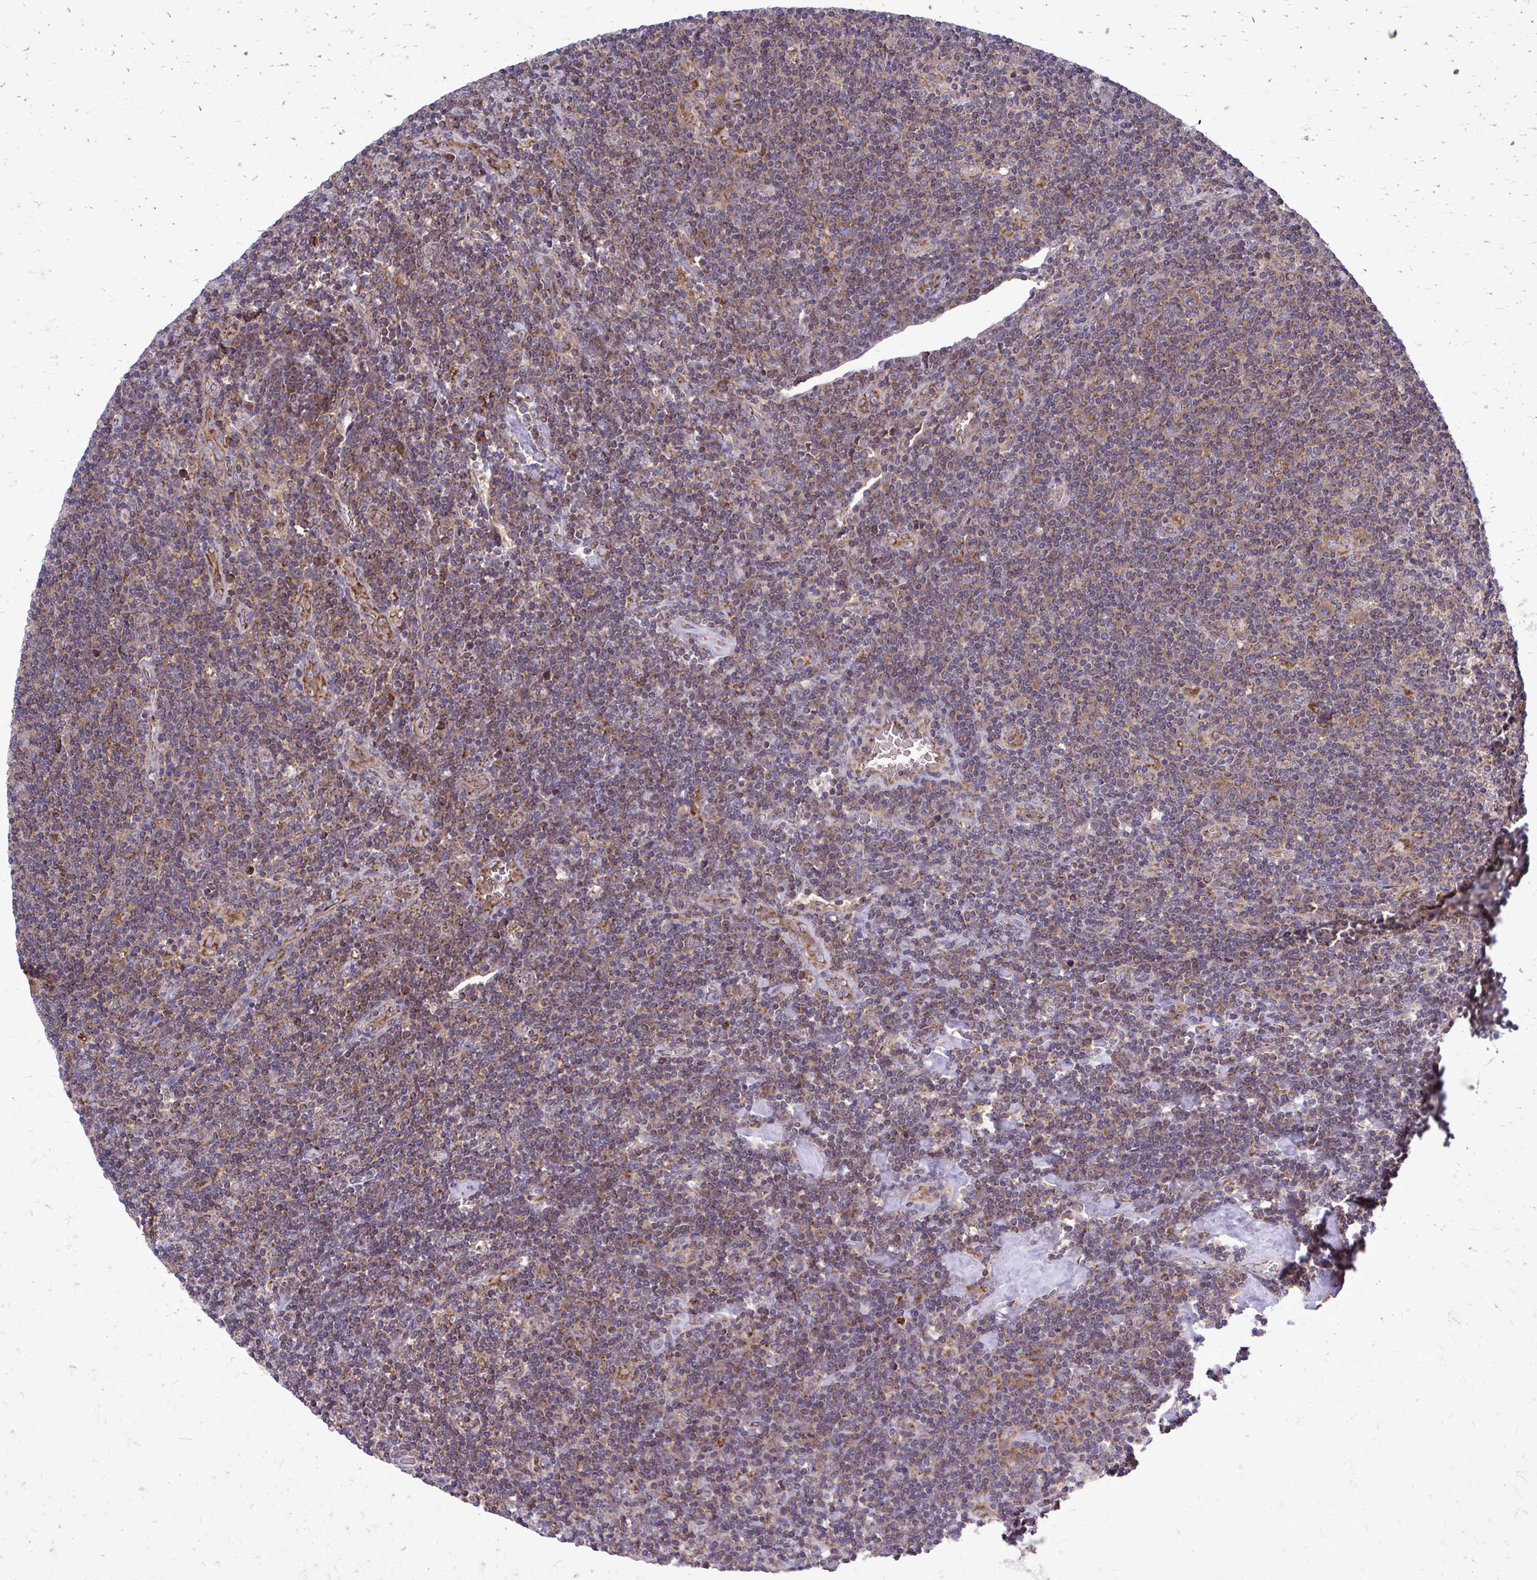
{"staining": {"intensity": "weak", "quantity": ">75%", "location": "cytoplasmic/membranous"}, "tissue": "lymphoma", "cell_type": "Tumor cells", "image_type": "cancer", "snomed": [{"axis": "morphology", "description": "Hodgkin's disease, NOS"}, {"axis": "topography", "description": "Lymph node"}], "caption": "This micrograph exhibits immunohistochemistry (IHC) staining of human lymphoma, with low weak cytoplasmic/membranous staining in approximately >75% of tumor cells.", "gene": "PDK4", "patient": {"sex": "male", "age": 40}}